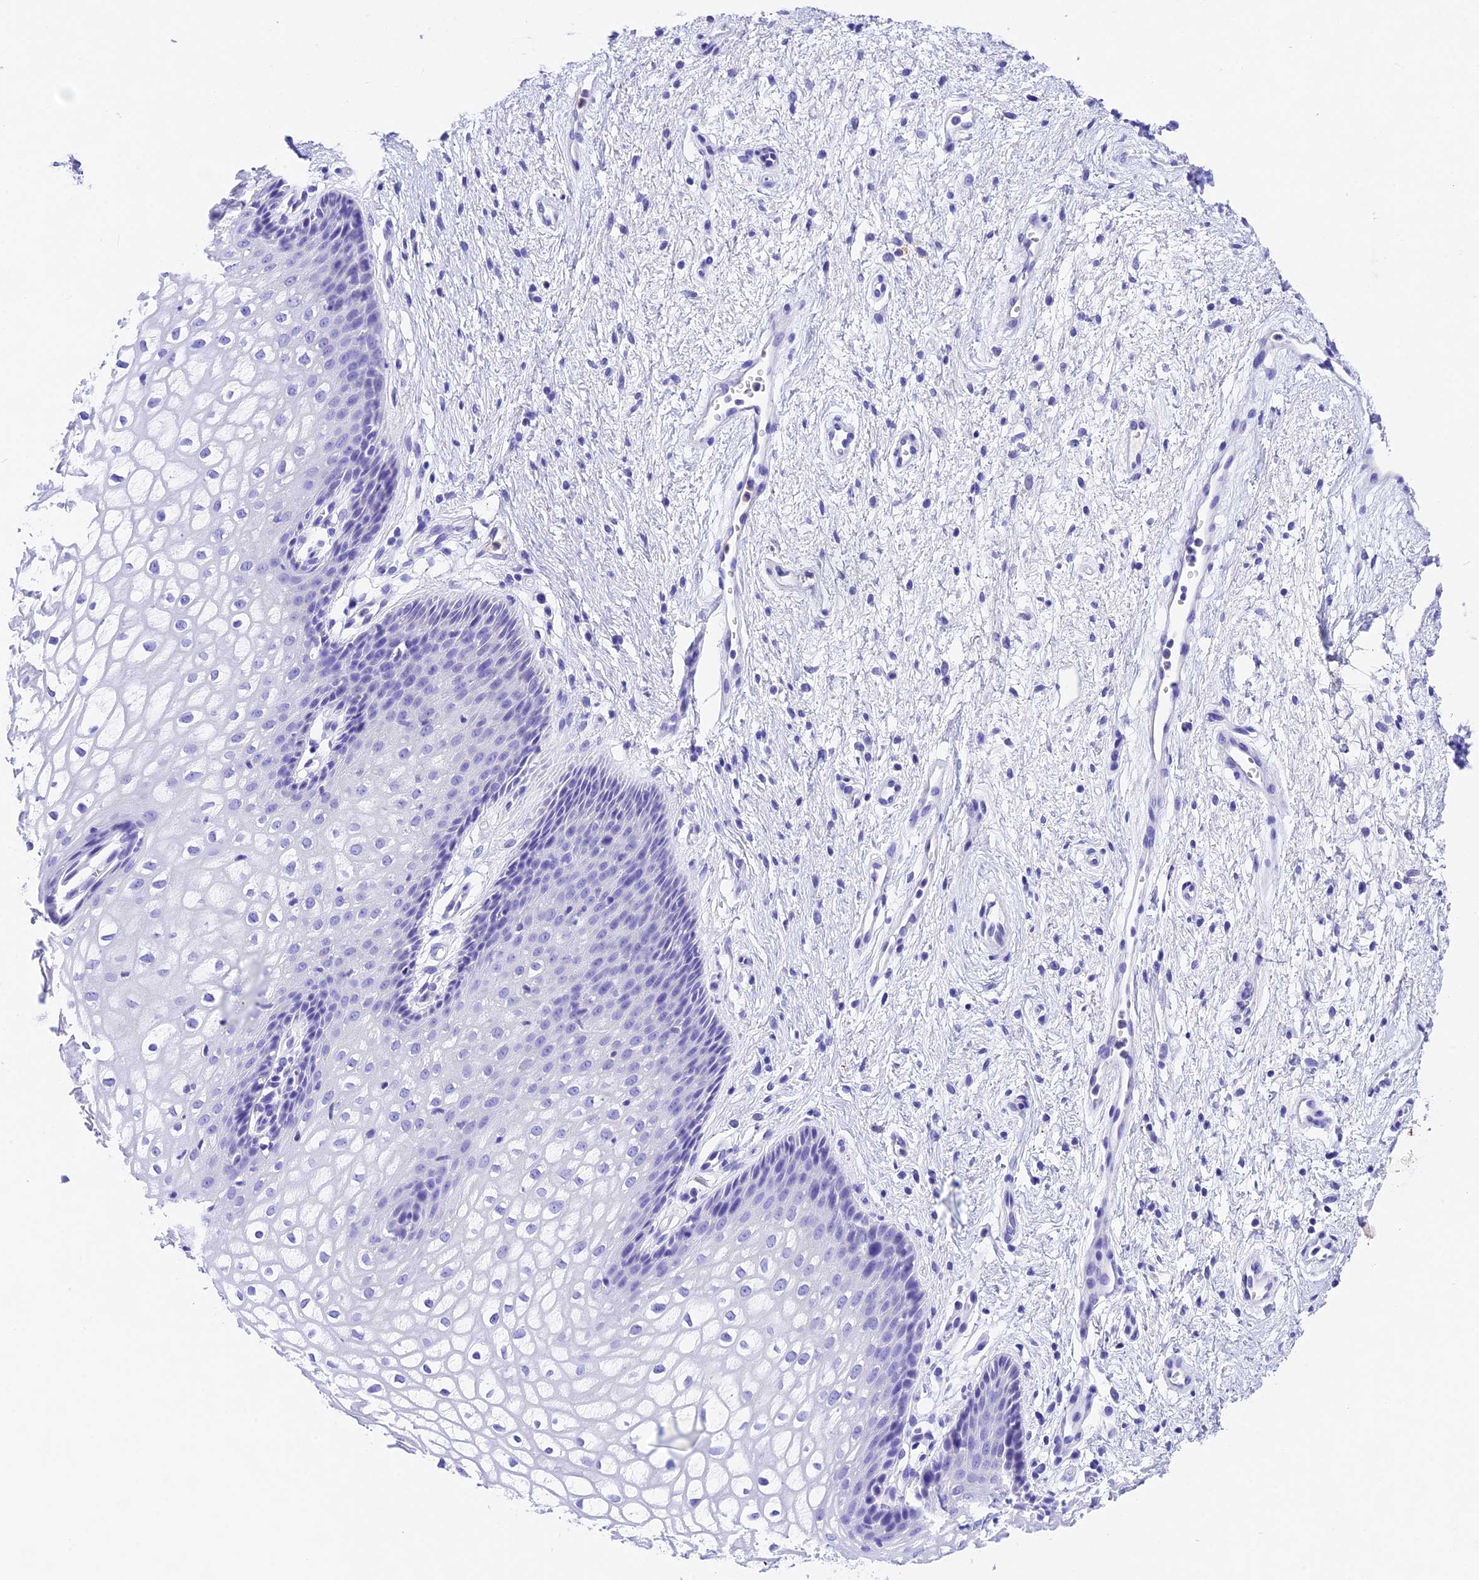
{"staining": {"intensity": "negative", "quantity": "none", "location": "none"}, "tissue": "vagina", "cell_type": "Squamous epithelial cells", "image_type": "normal", "snomed": [{"axis": "morphology", "description": "Normal tissue, NOS"}, {"axis": "topography", "description": "Vagina"}], "caption": "This image is of normal vagina stained with immunohistochemistry (IHC) to label a protein in brown with the nuclei are counter-stained blue. There is no staining in squamous epithelial cells.", "gene": "PSG11", "patient": {"sex": "female", "age": 34}}